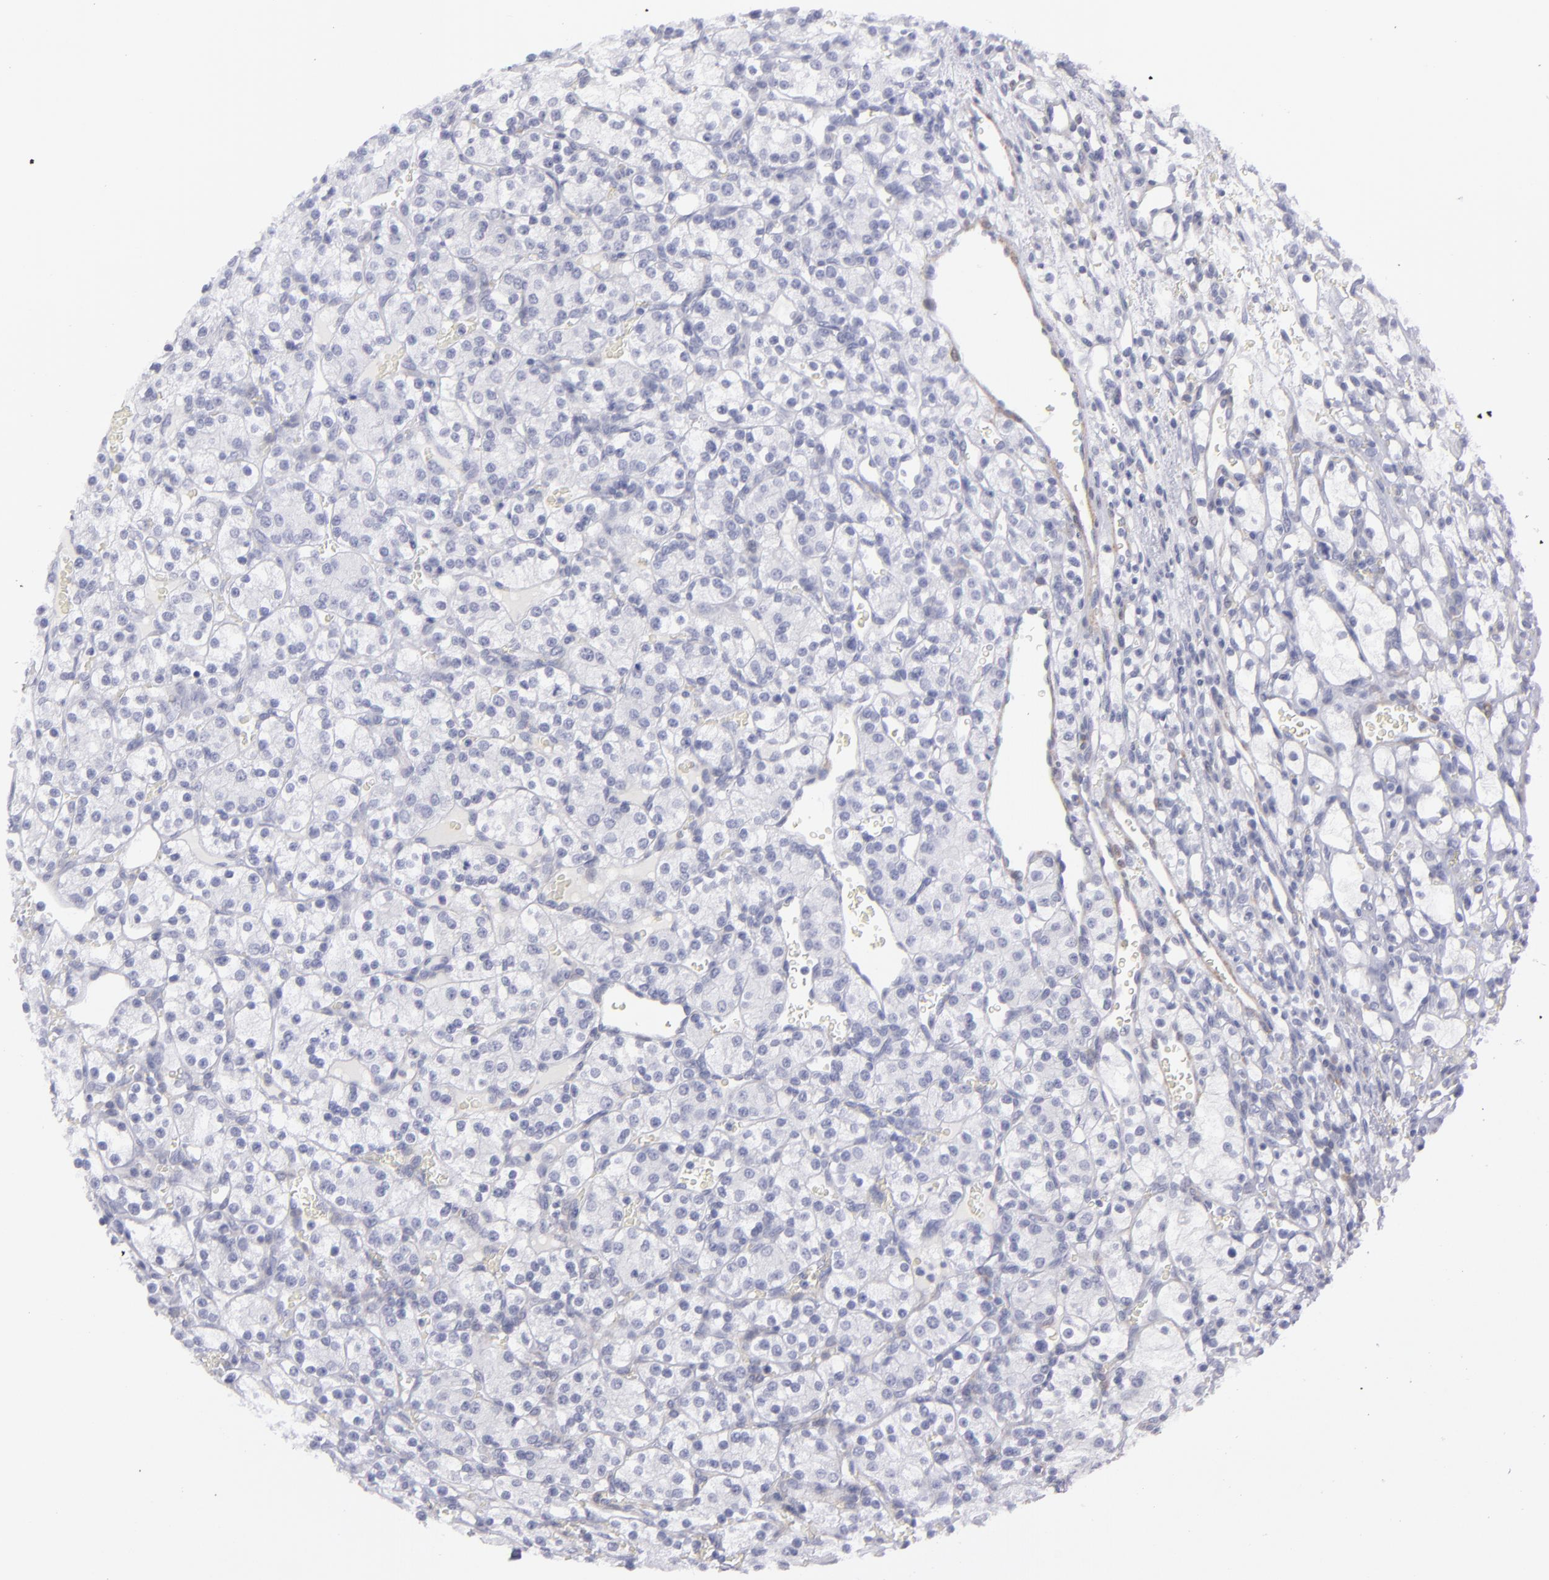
{"staining": {"intensity": "negative", "quantity": "none", "location": "none"}, "tissue": "renal cancer", "cell_type": "Tumor cells", "image_type": "cancer", "snomed": [{"axis": "morphology", "description": "Adenocarcinoma, NOS"}, {"axis": "topography", "description": "Kidney"}], "caption": "Tumor cells show no significant protein expression in renal cancer. (Brightfield microscopy of DAB immunohistochemistry at high magnification).", "gene": "MYH11", "patient": {"sex": "female", "age": 62}}